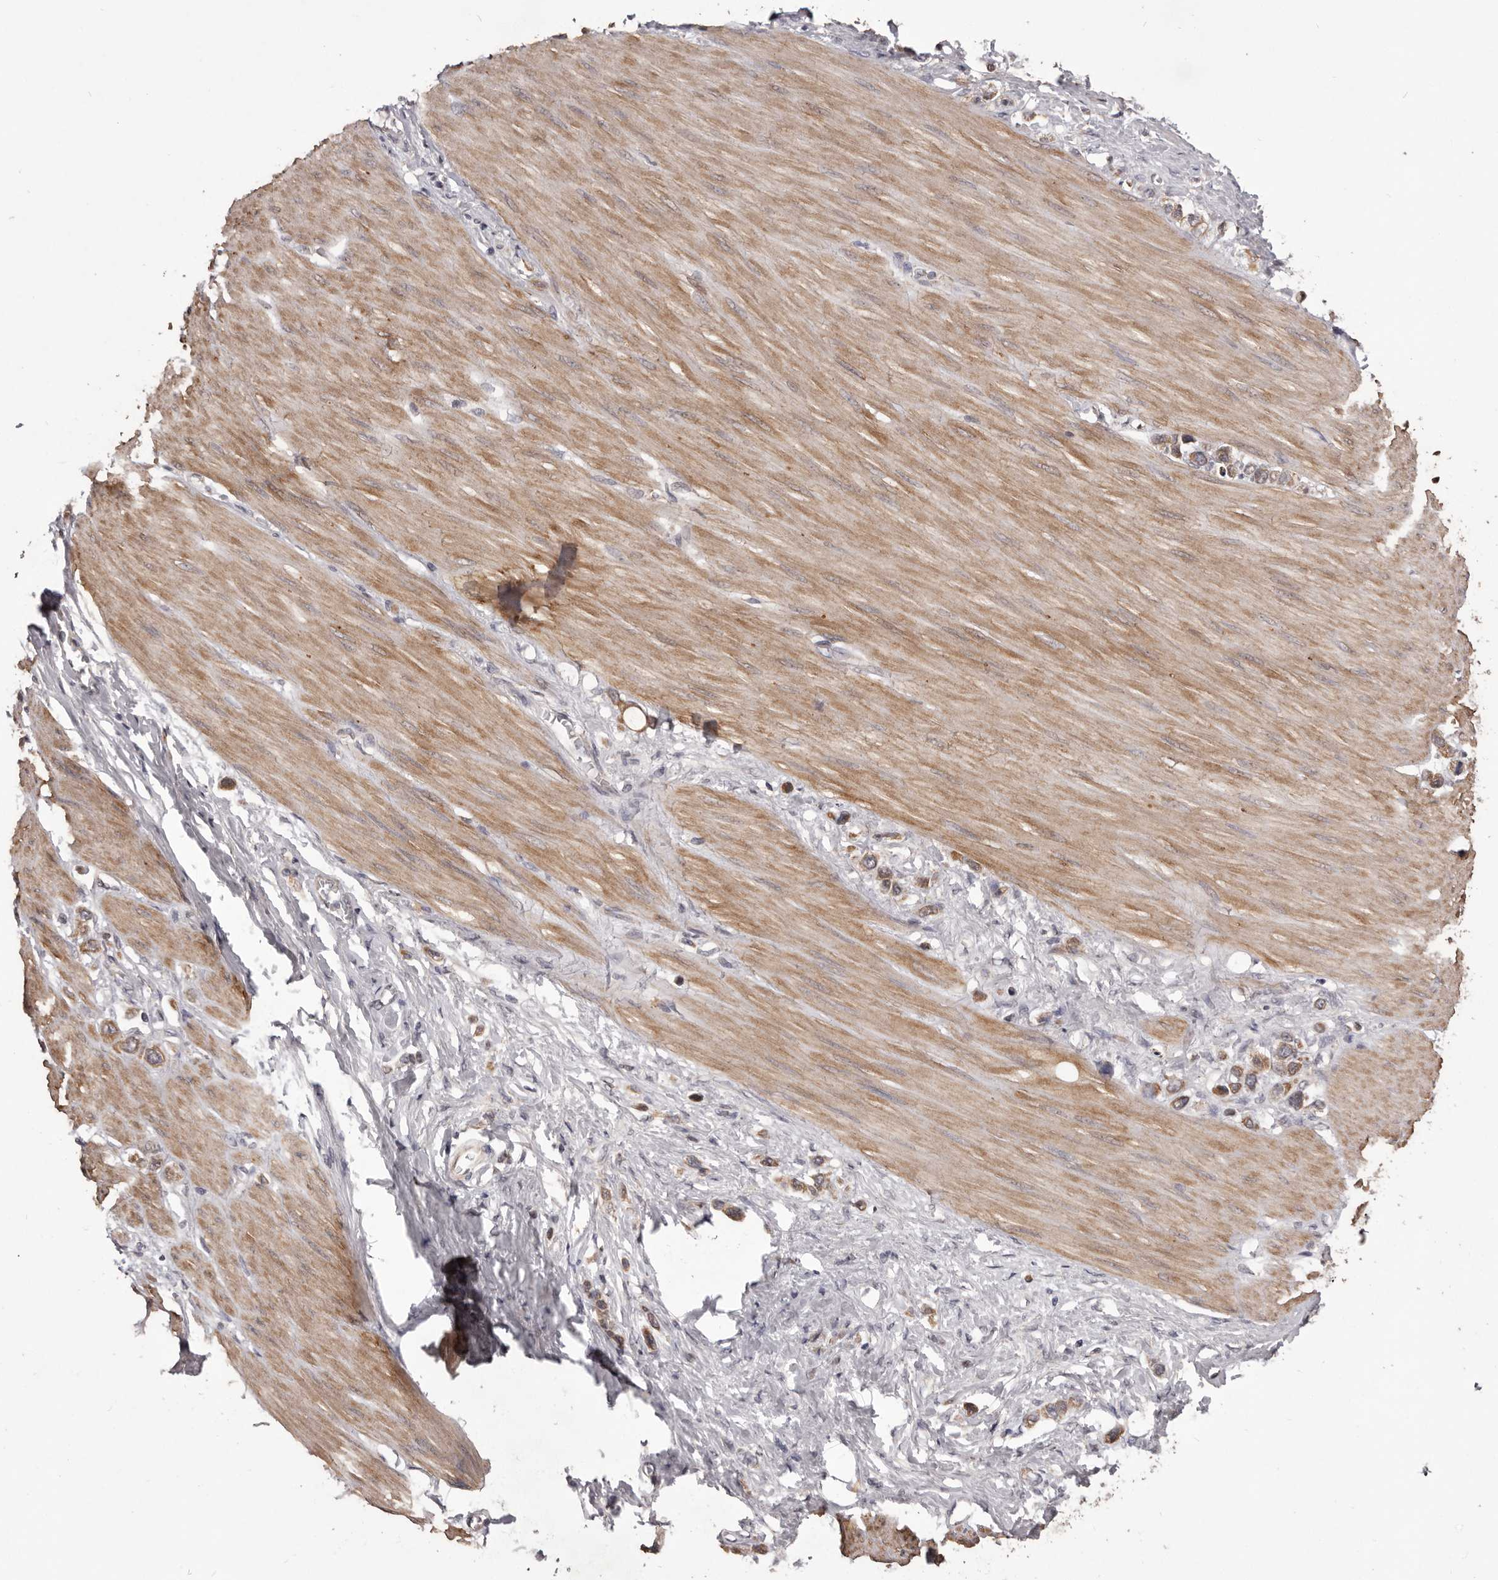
{"staining": {"intensity": "moderate", "quantity": ">75%", "location": "cytoplasmic/membranous"}, "tissue": "stomach cancer", "cell_type": "Tumor cells", "image_type": "cancer", "snomed": [{"axis": "morphology", "description": "Adenocarcinoma, NOS"}, {"axis": "topography", "description": "Stomach"}], "caption": "Immunohistochemistry (IHC) (DAB) staining of stomach cancer reveals moderate cytoplasmic/membranous protein positivity in approximately >75% of tumor cells.", "gene": "CELF3", "patient": {"sex": "female", "age": 65}}